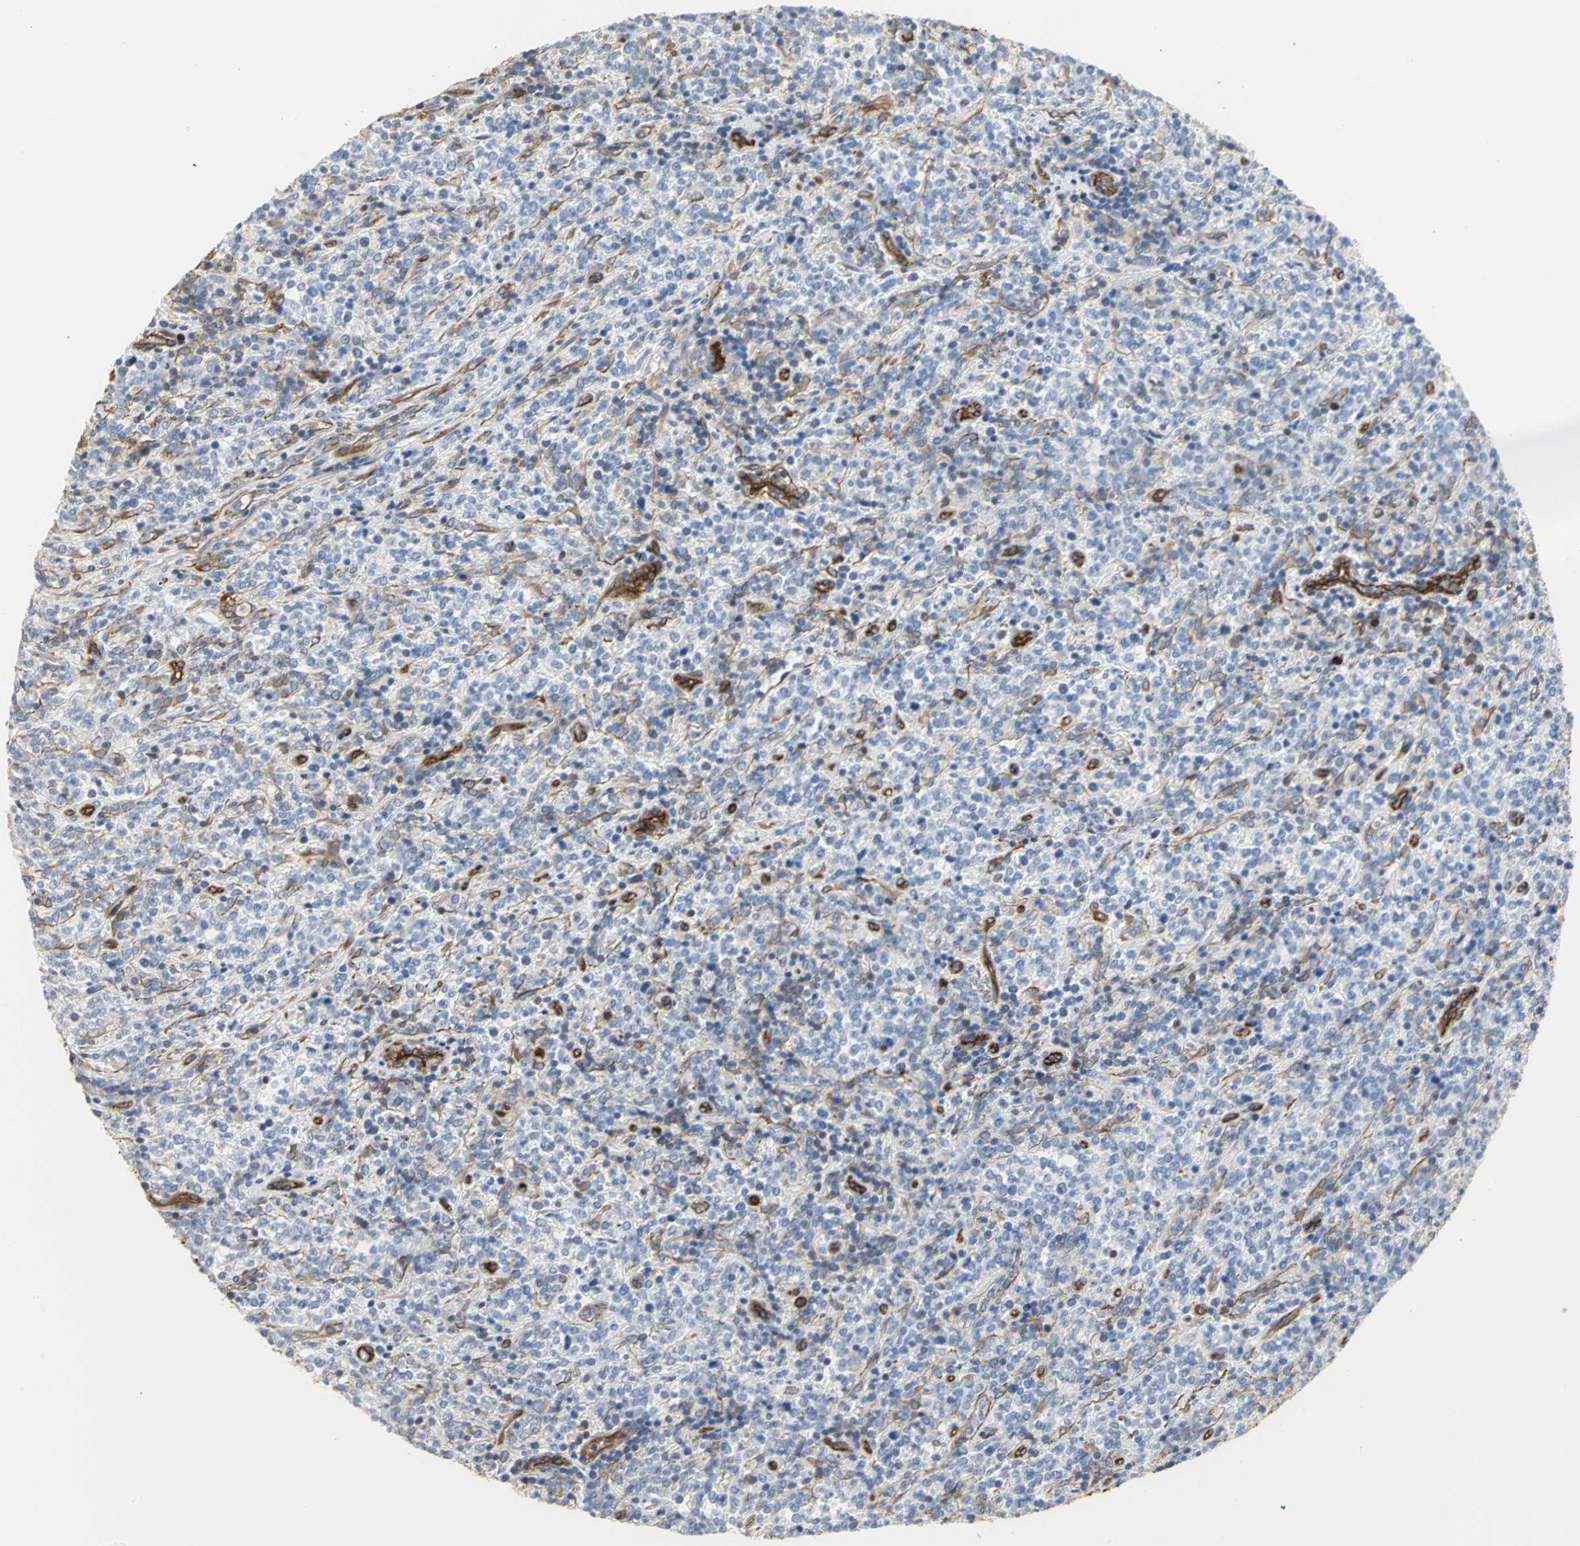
{"staining": {"intensity": "negative", "quantity": "none", "location": "none"}, "tissue": "lymphoma", "cell_type": "Tumor cells", "image_type": "cancer", "snomed": [{"axis": "morphology", "description": "Malignant lymphoma, non-Hodgkin's type, High grade"}, {"axis": "topography", "description": "Soft tissue"}], "caption": "Tumor cells are negative for protein expression in human high-grade malignant lymphoma, non-Hodgkin's type.", "gene": "FLNB", "patient": {"sex": "male", "age": 18}}